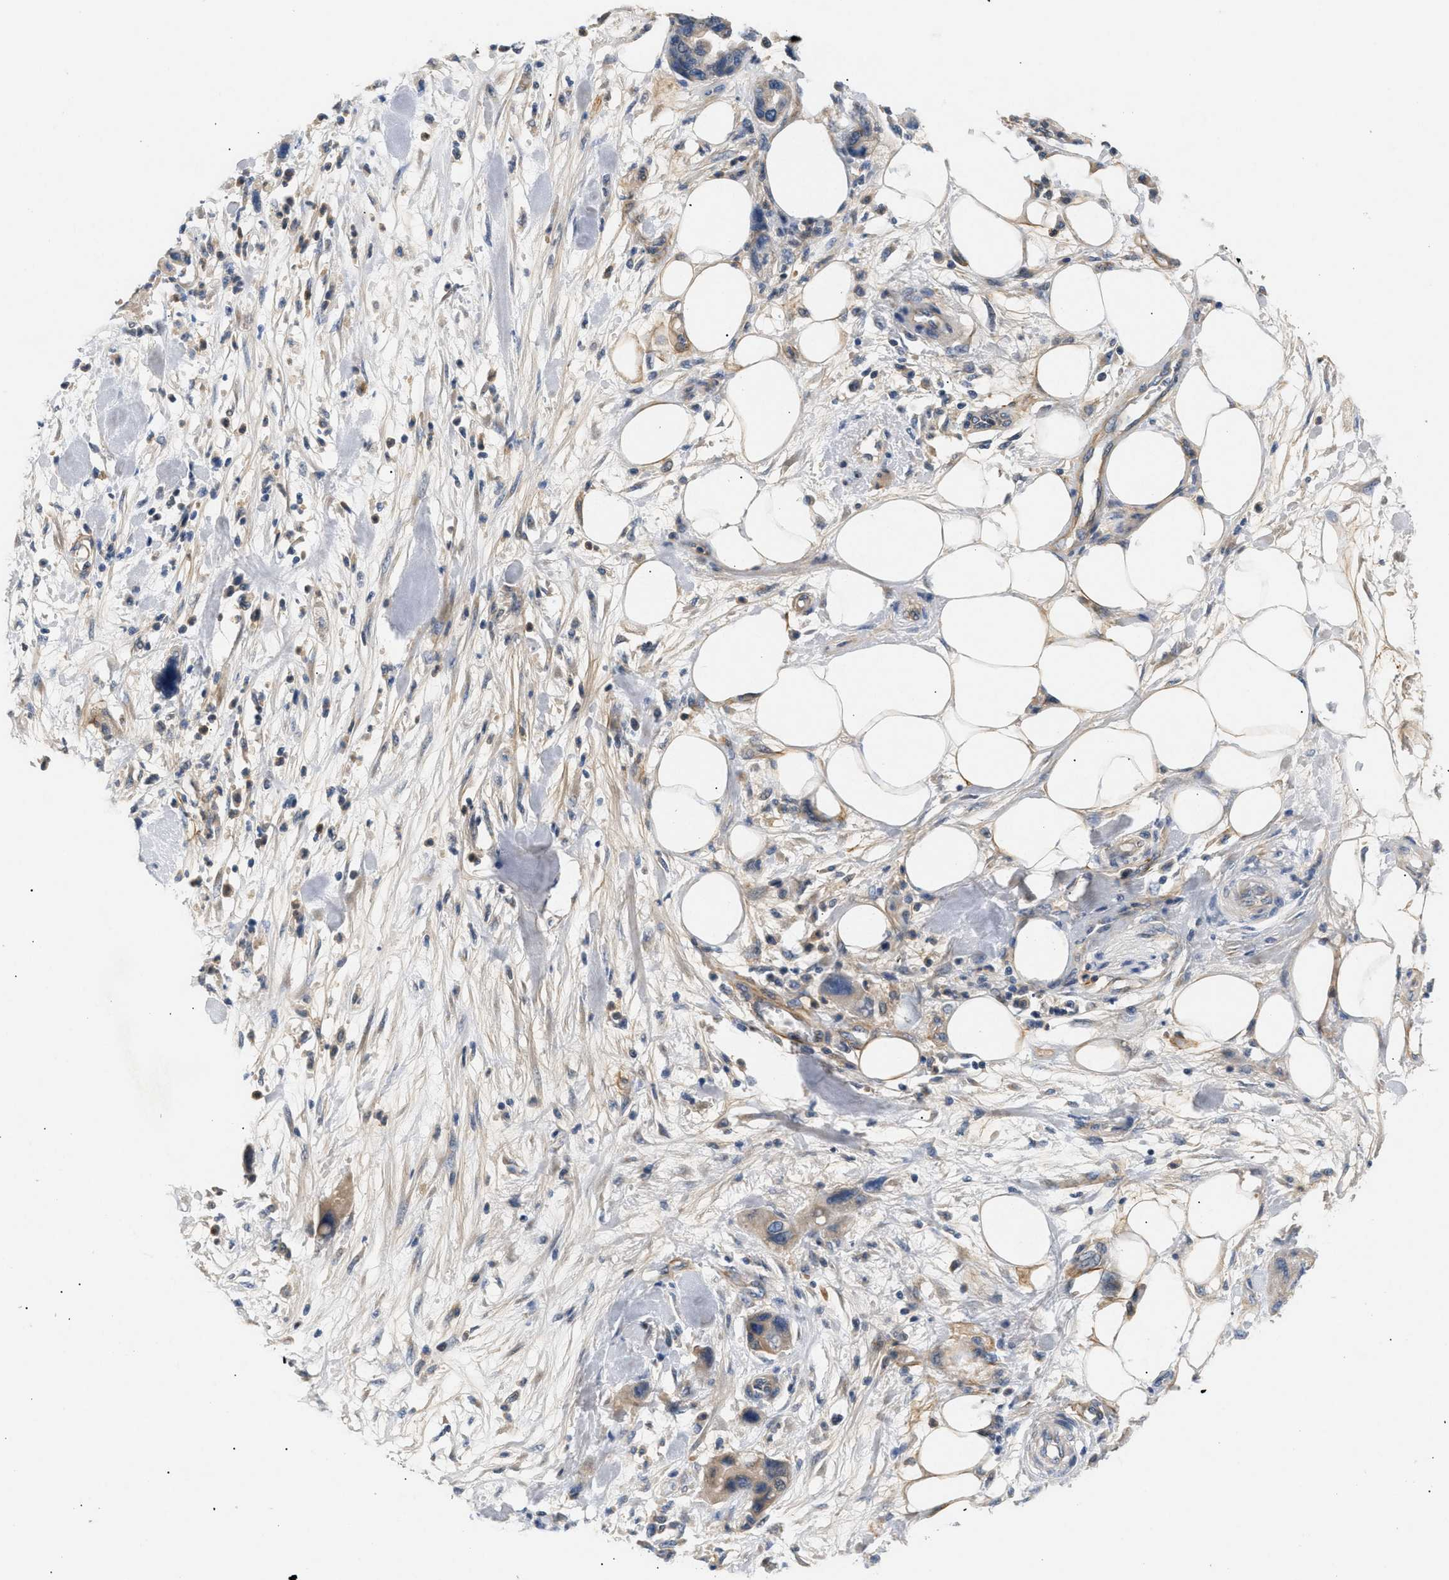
{"staining": {"intensity": "weak", "quantity": "<25%", "location": "cytoplasmic/membranous"}, "tissue": "pancreatic cancer", "cell_type": "Tumor cells", "image_type": "cancer", "snomed": [{"axis": "morphology", "description": "Normal tissue, NOS"}, {"axis": "morphology", "description": "Adenocarcinoma, NOS"}, {"axis": "topography", "description": "Pancreas"}], "caption": "Immunohistochemical staining of pancreatic cancer (adenocarcinoma) displays no significant staining in tumor cells. The staining is performed using DAB (3,3'-diaminobenzidine) brown chromogen with nuclei counter-stained in using hematoxylin.", "gene": "FARS2", "patient": {"sex": "female", "age": 71}}